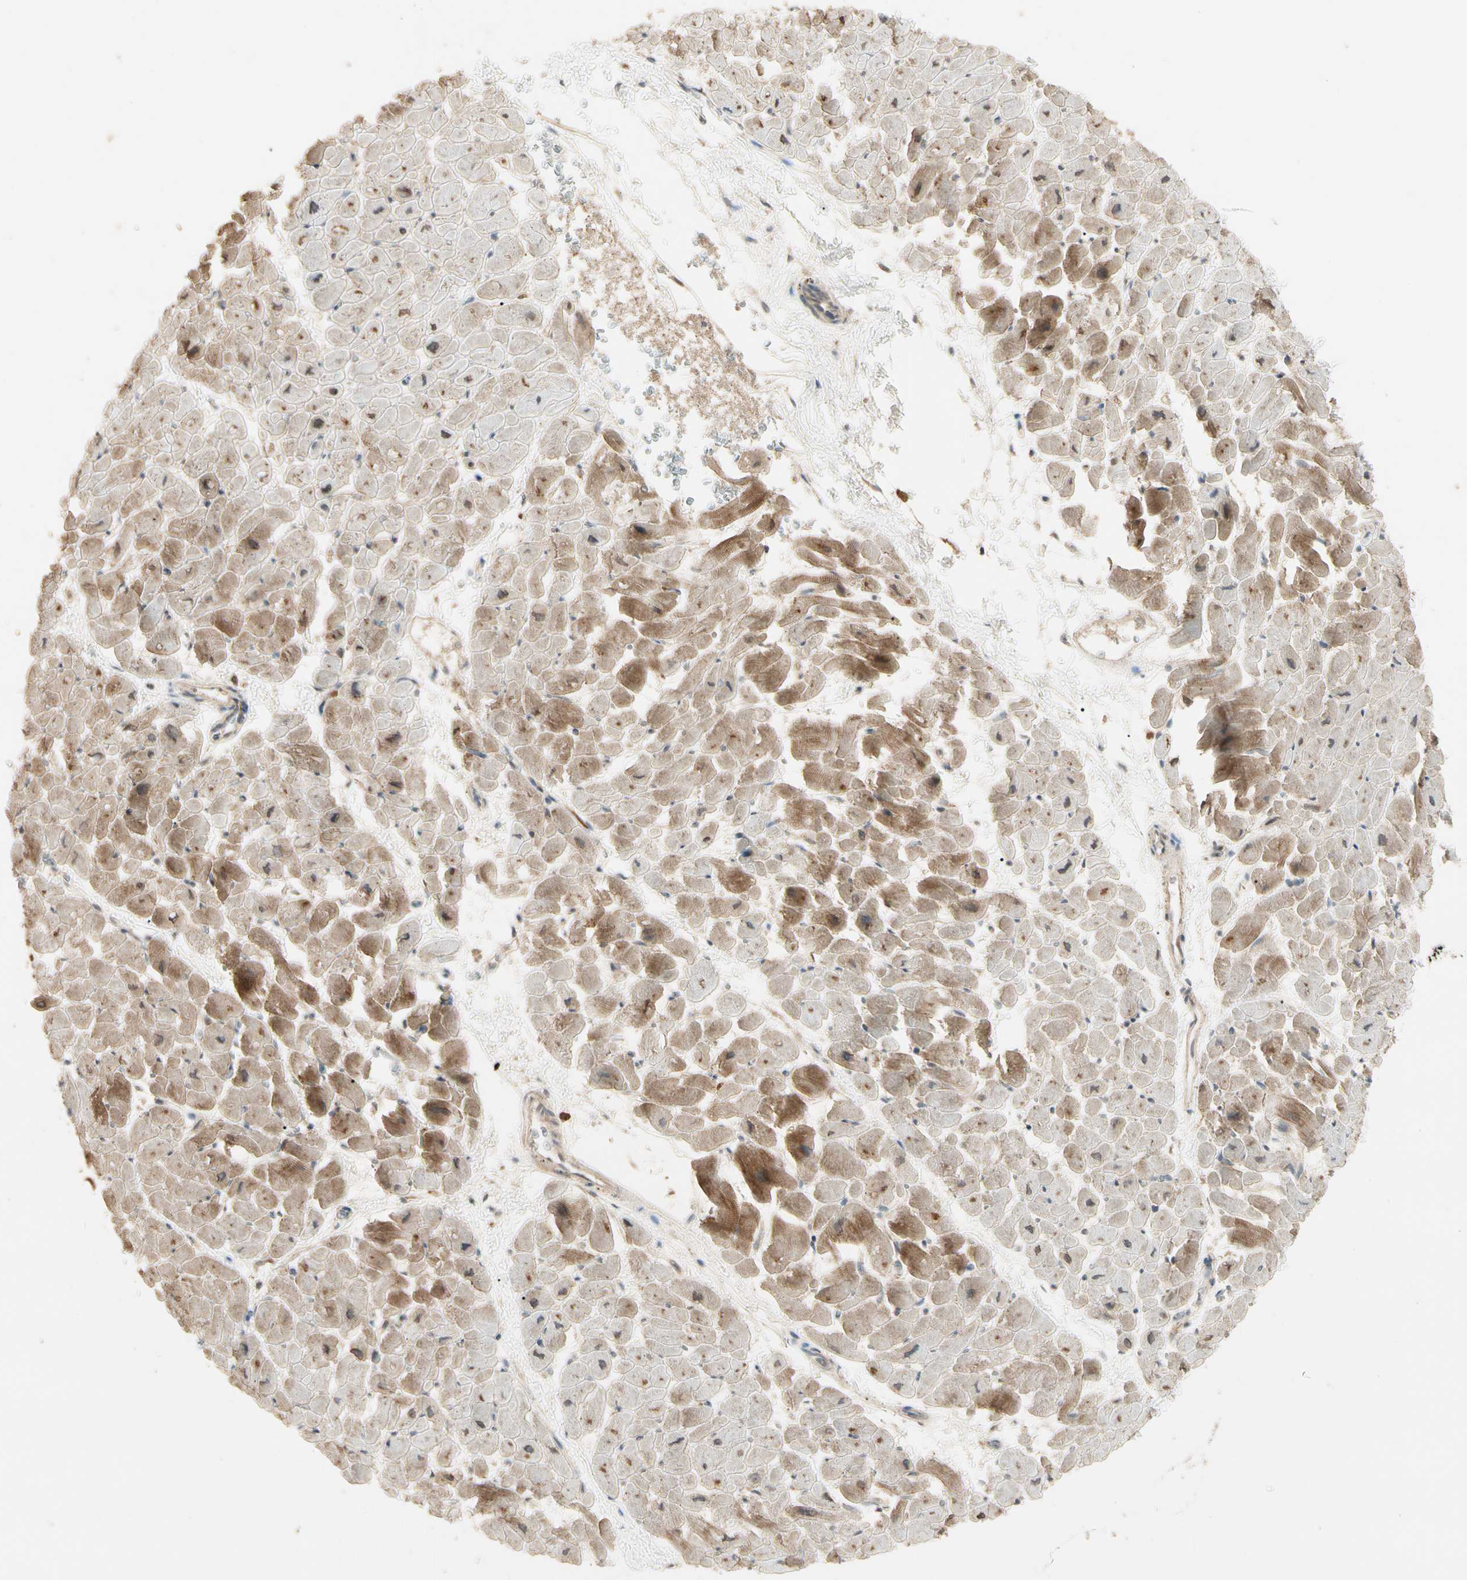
{"staining": {"intensity": "moderate", "quantity": ">75%", "location": "cytoplasmic/membranous"}, "tissue": "heart muscle", "cell_type": "Cardiomyocytes", "image_type": "normal", "snomed": [{"axis": "morphology", "description": "Normal tissue, NOS"}, {"axis": "topography", "description": "Heart"}], "caption": "The histopathology image shows immunohistochemical staining of unremarkable heart muscle. There is moderate cytoplasmic/membranous staining is identified in about >75% of cardiomyocytes. The protein is stained brown, and the nuclei are stained in blue (DAB IHC with brightfield microscopy, high magnification).", "gene": "ATG4C", "patient": {"sex": "male", "age": 45}}